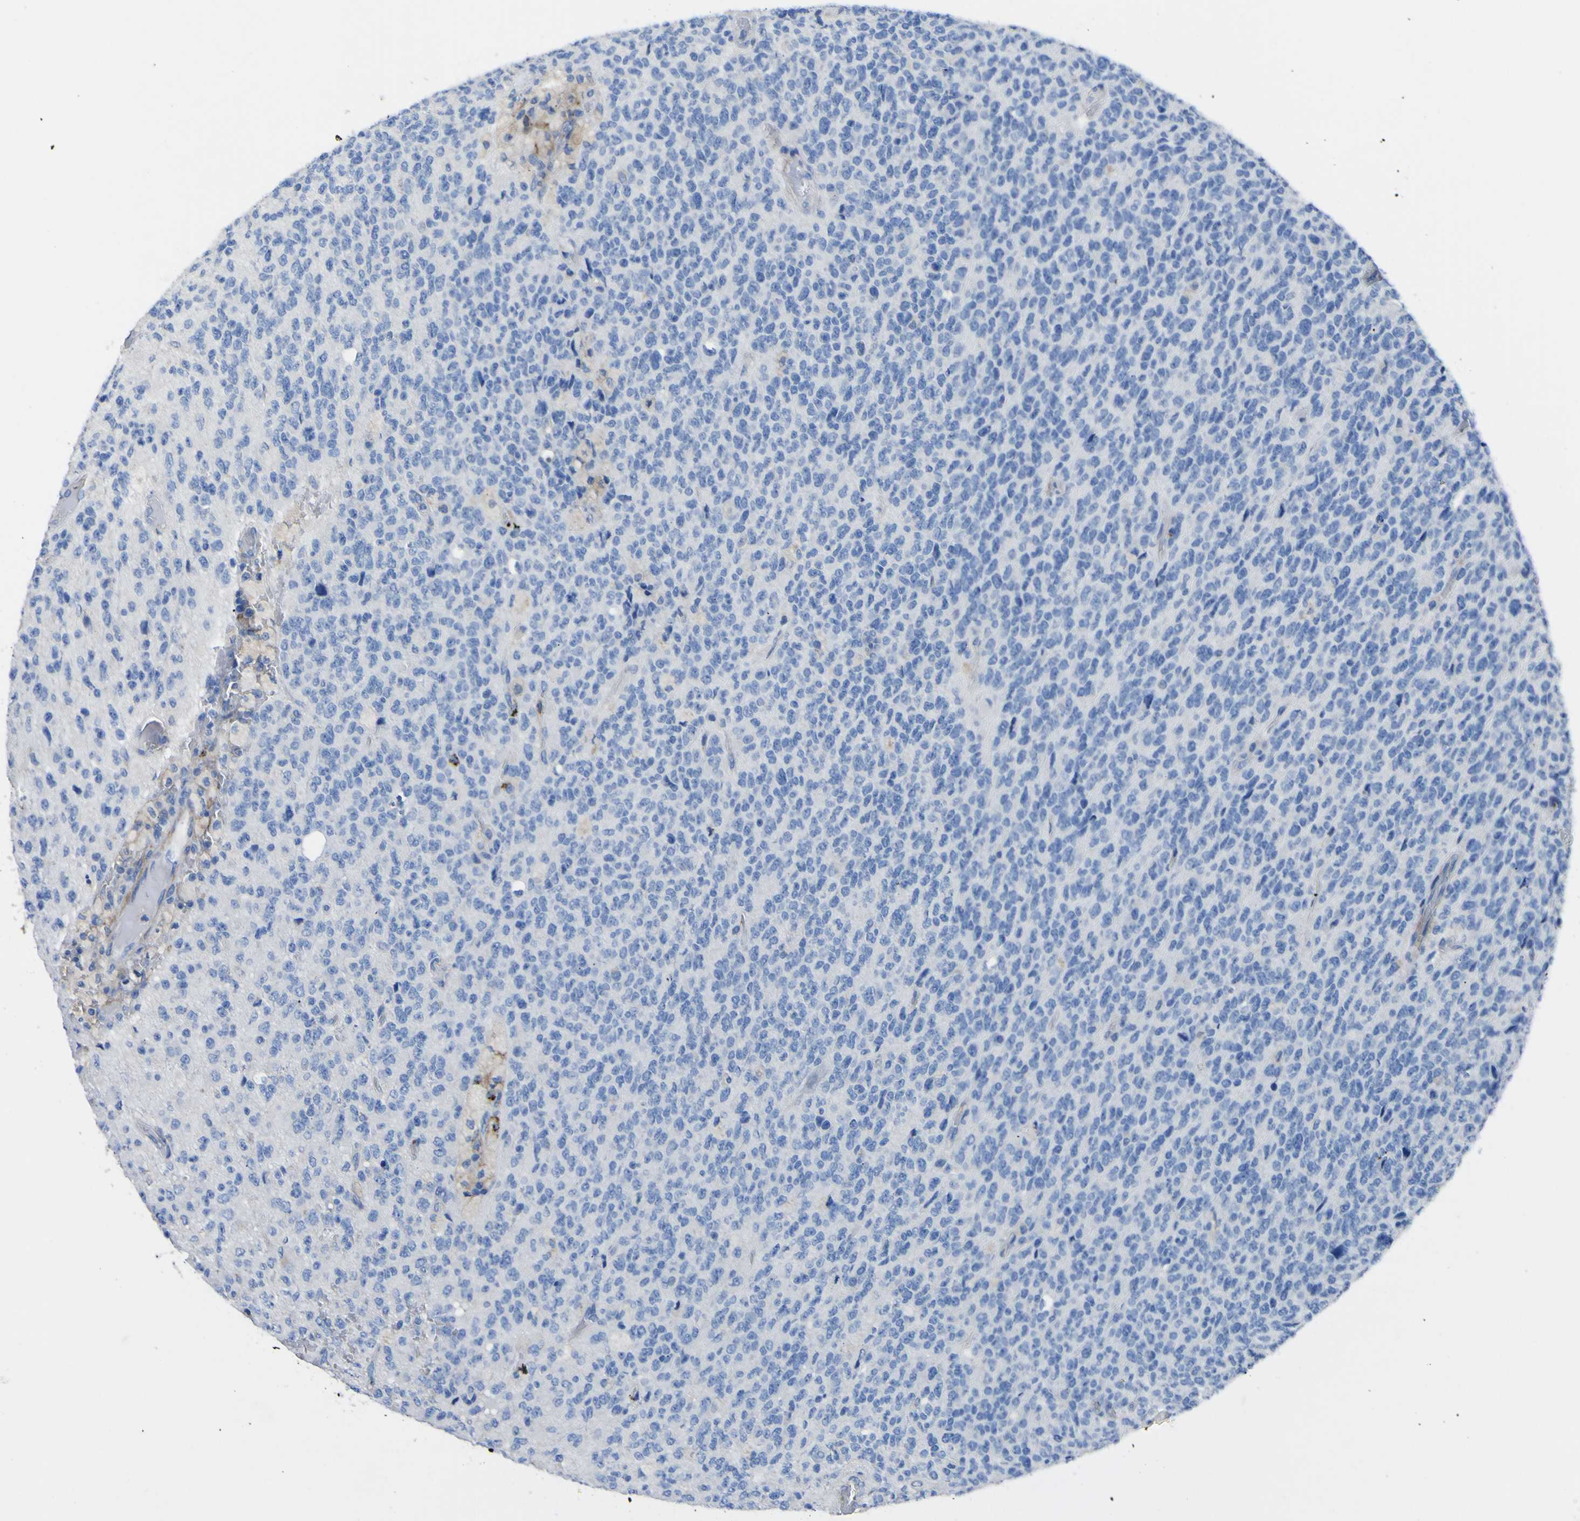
{"staining": {"intensity": "negative", "quantity": "none", "location": "none"}, "tissue": "glioma", "cell_type": "Tumor cells", "image_type": "cancer", "snomed": [{"axis": "morphology", "description": "Glioma, malignant, High grade"}, {"axis": "topography", "description": "pancreas cauda"}], "caption": "High magnification brightfield microscopy of glioma stained with DAB (brown) and counterstained with hematoxylin (blue): tumor cells show no significant expression. Nuclei are stained in blue.", "gene": "AGO4", "patient": {"sex": "male", "age": 60}}